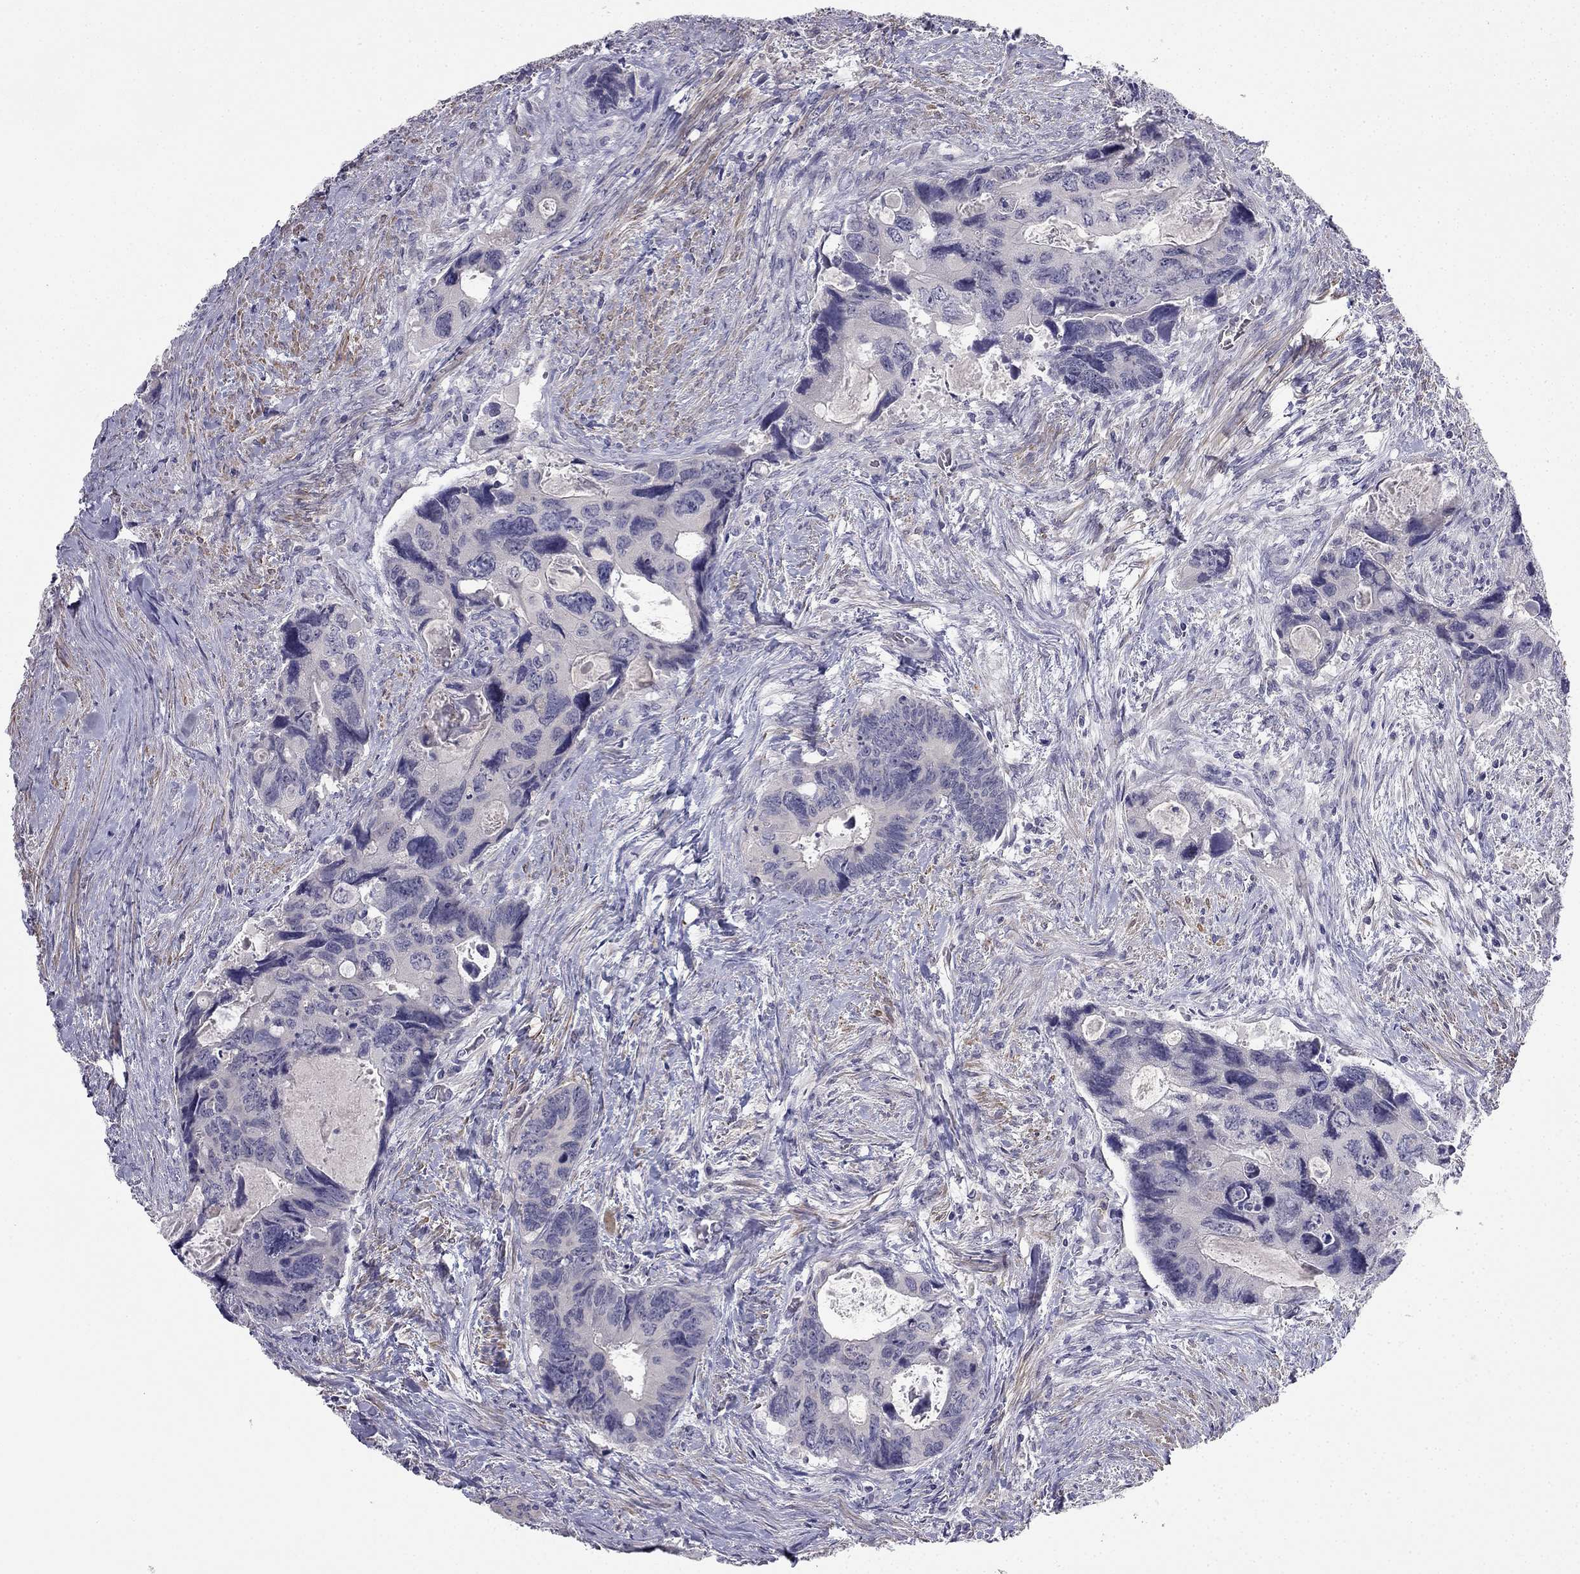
{"staining": {"intensity": "negative", "quantity": "none", "location": "none"}, "tissue": "colorectal cancer", "cell_type": "Tumor cells", "image_type": "cancer", "snomed": [{"axis": "morphology", "description": "Adenocarcinoma, NOS"}, {"axis": "topography", "description": "Rectum"}], "caption": "This is a micrograph of immunohistochemistry (IHC) staining of adenocarcinoma (colorectal), which shows no positivity in tumor cells.", "gene": "C16orf89", "patient": {"sex": "male", "age": 62}}